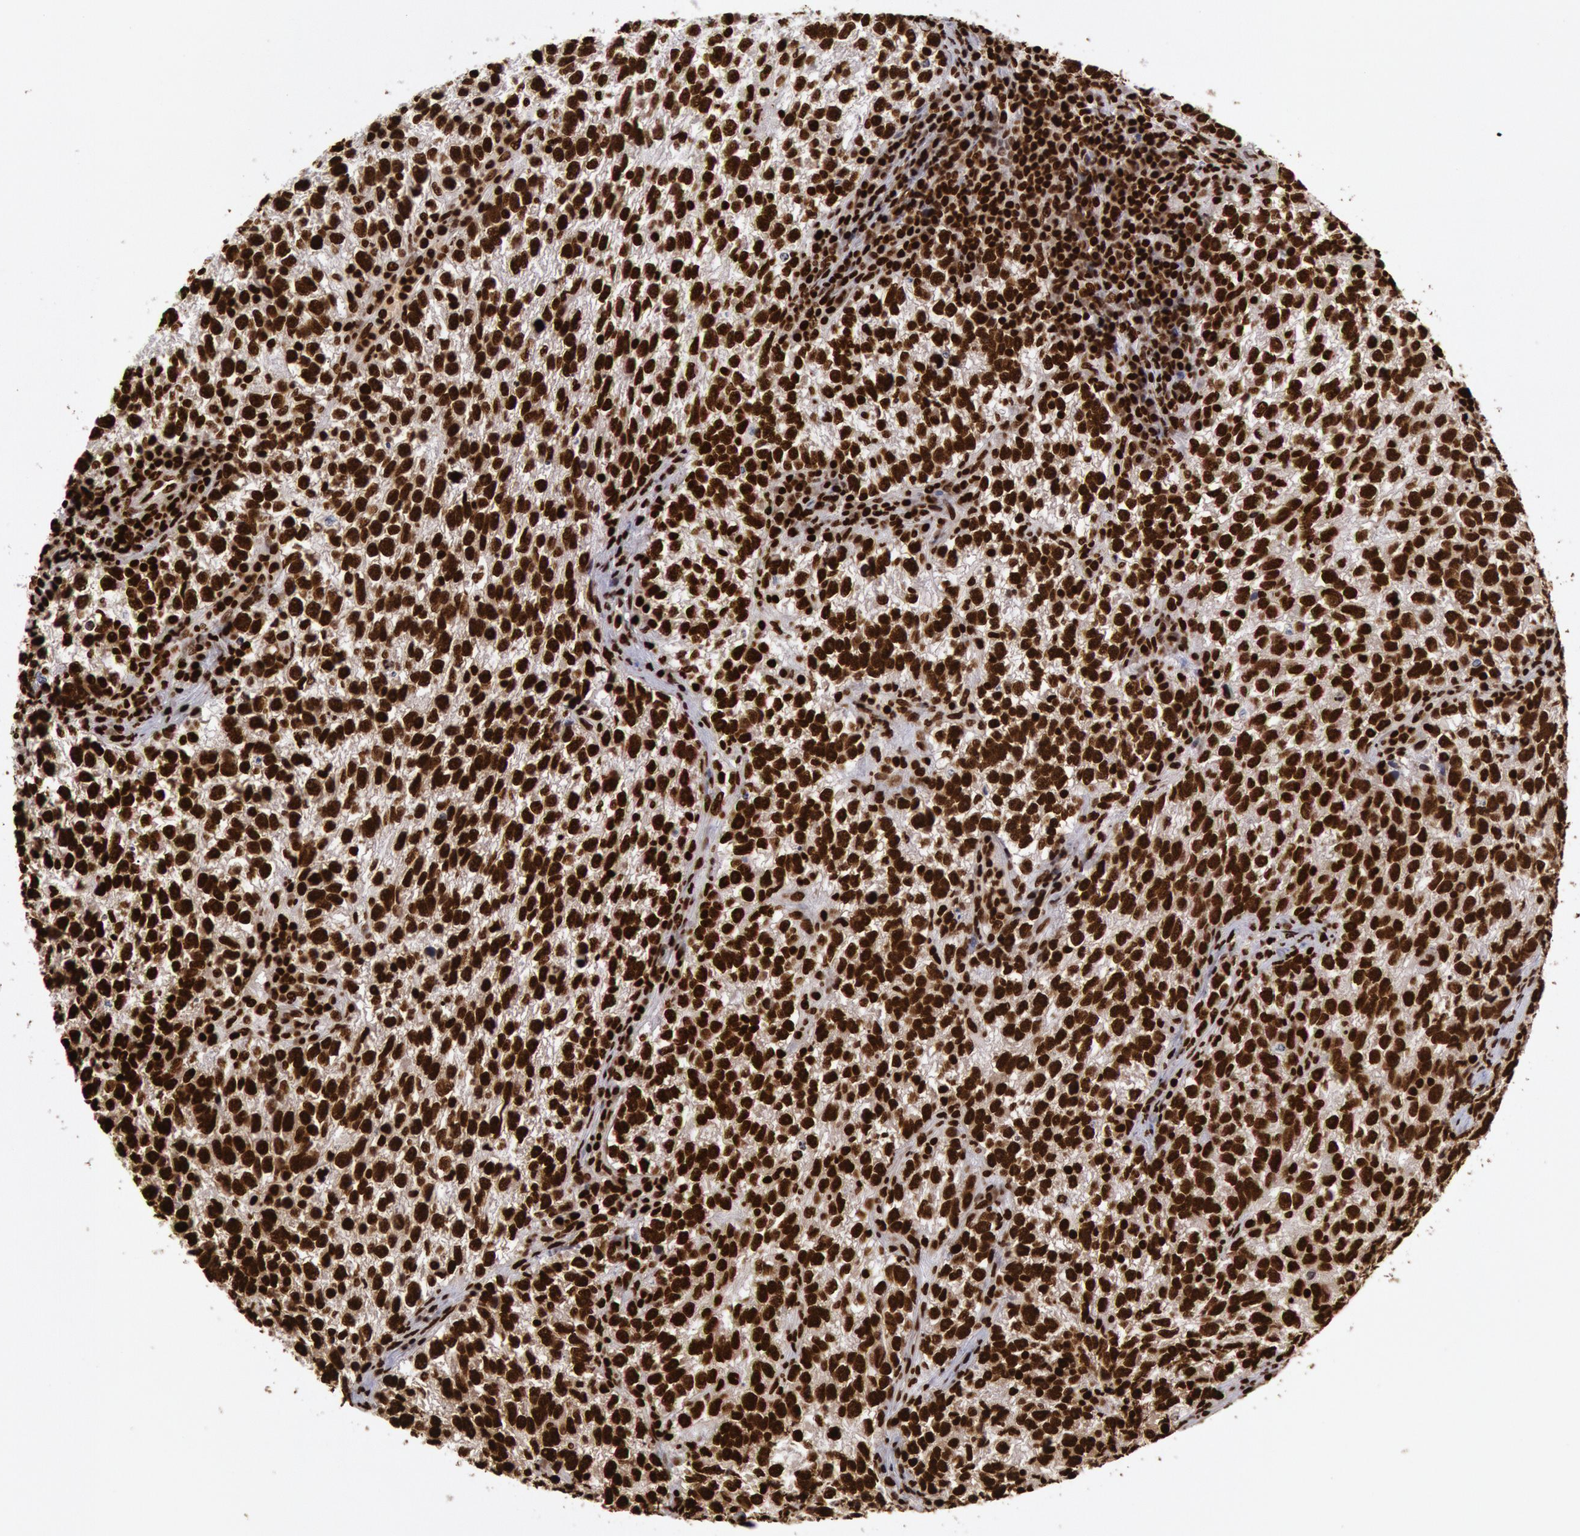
{"staining": {"intensity": "strong", "quantity": "25%-75%", "location": "nuclear"}, "tissue": "testis cancer", "cell_type": "Tumor cells", "image_type": "cancer", "snomed": [{"axis": "morphology", "description": "Seminoma, NOS"}, {"axis": "topography", "description": "Testis"}], "caption": "Immunohistochemistry (DAB (3,3'-diaminobenzidine)) staining of human seminoma (testis) demonstrates strong nuclear protein staining in approximately 25%-75% of tumor cells.", "gene": "H3-4", "patient": {"sex": "male", "age": 38}}